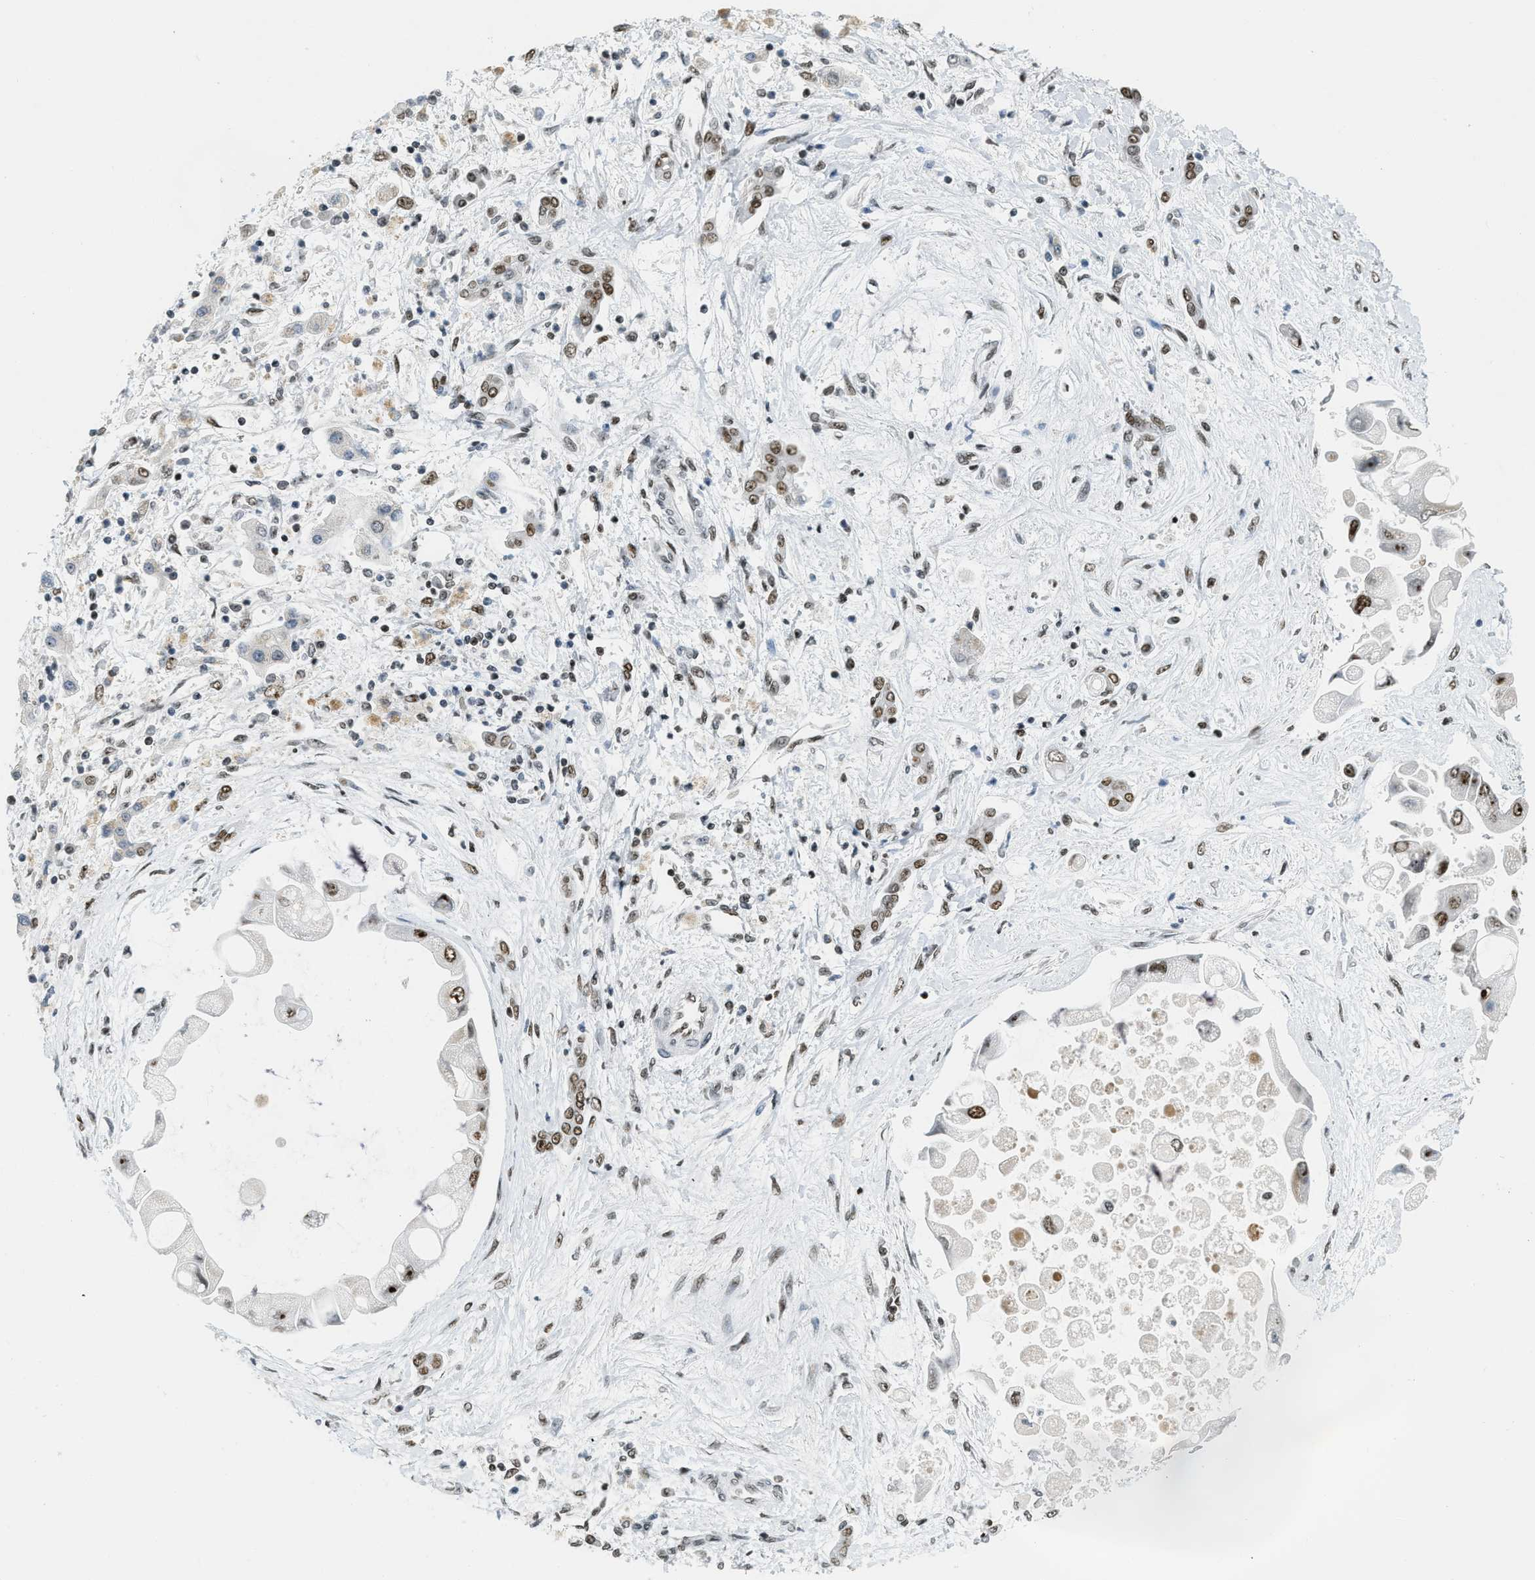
{"staining": {"intensity": "moderate", "quantity": ">75%", "location": "nuclear"}, "tissue": "liver cancer", "cell_type": "Tumor cells", "image_type": "cancer", "snomed": [{"axis": "morphology", "description": "Cholangiocarcinoma"}, {"axis": "topography", "description": "Liver"}], "caption": "Liver cancer stained with DAB immunohistochemistry reveals medium levels of moderate nuclear positivity in about >75% of tumor cells.", "gene": "URB1", "patient": {"sex": "male", "age": 50}}